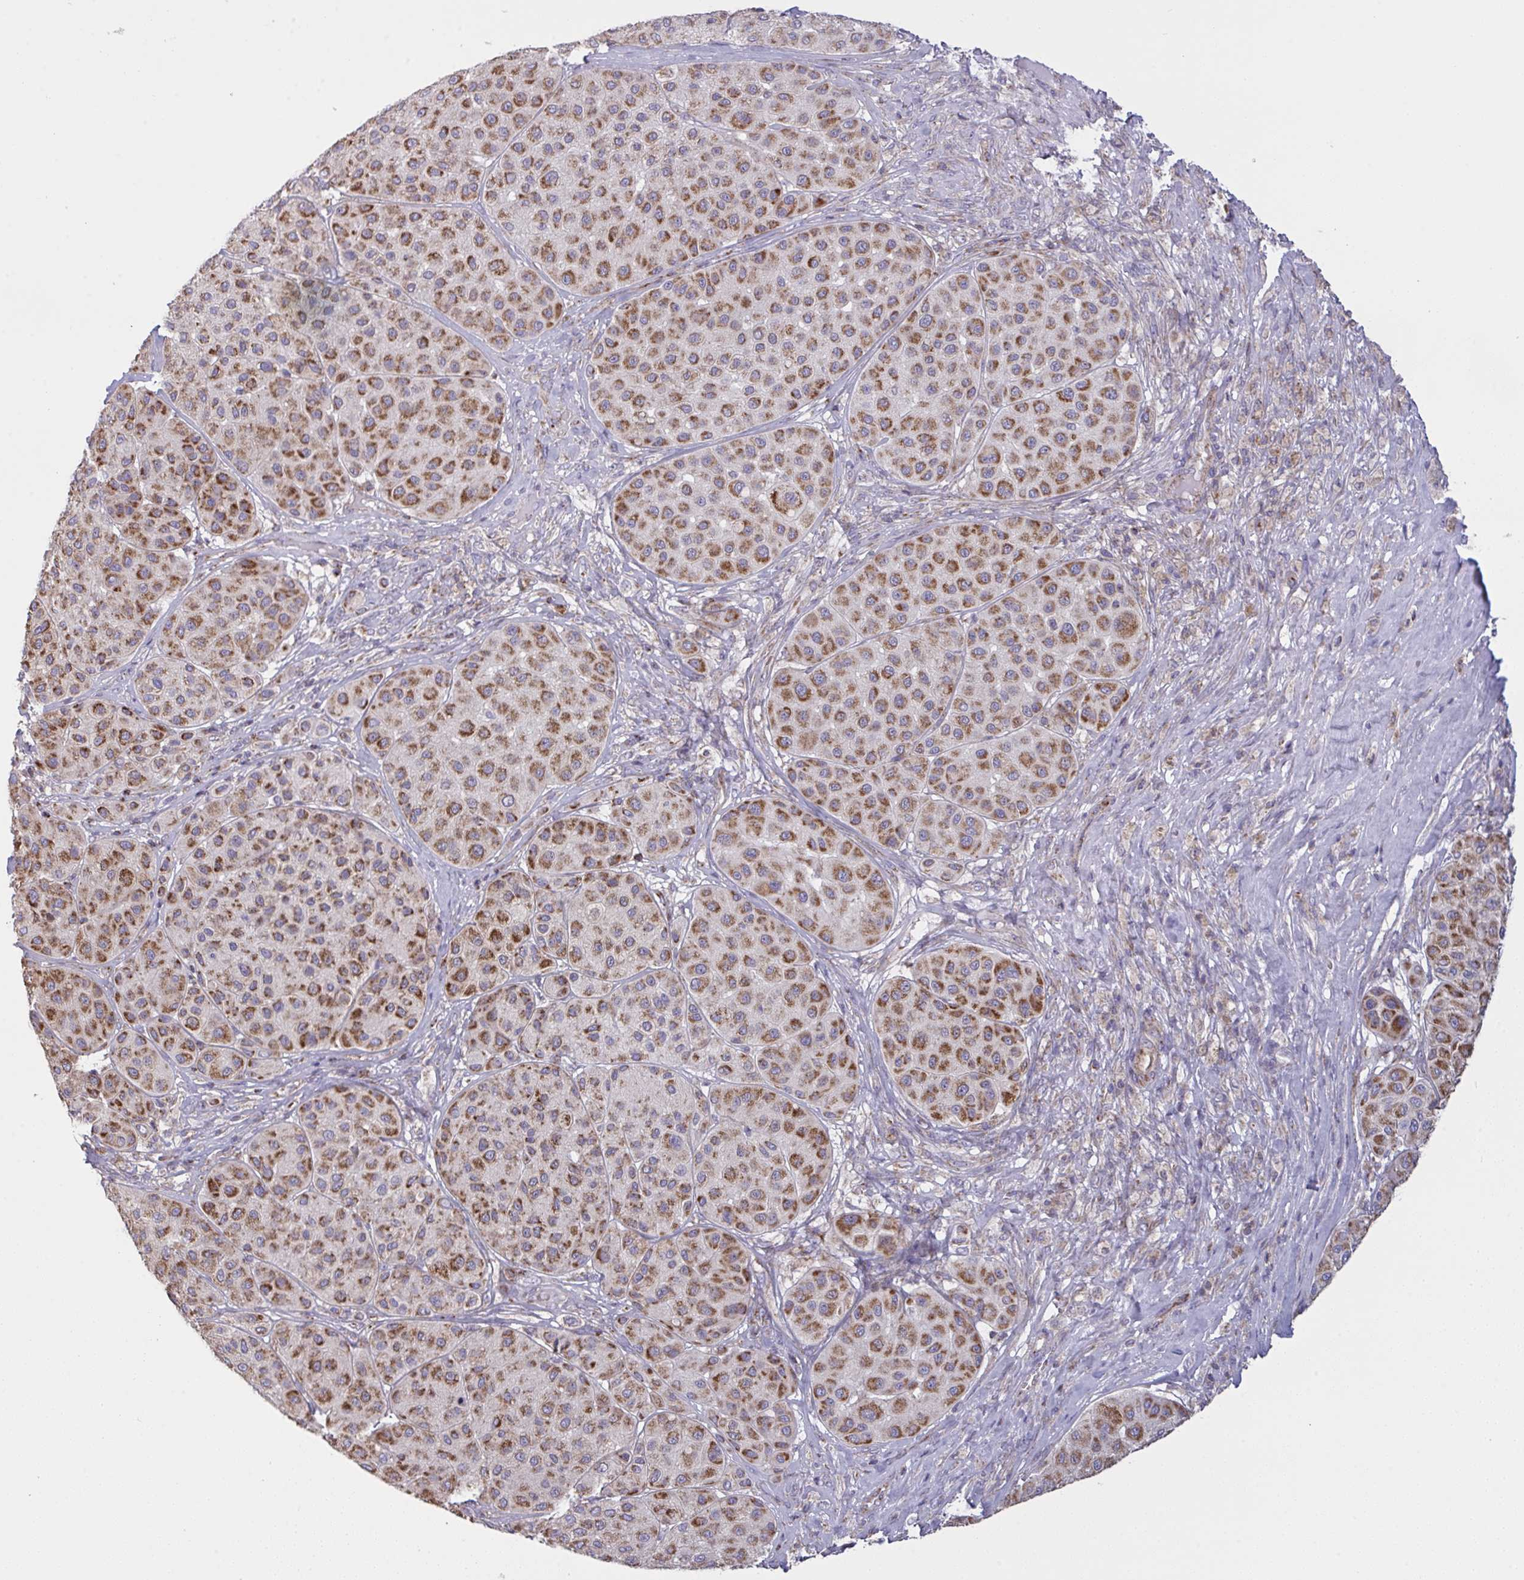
{"staining": {"intensity": "strong", "quantity": ">75%", "location": "cytoplasmic/membranous"}, "tissue": "melanoma", "cell_type": "Tumor cells", "image_type": "cancer", "snomed": [{"axis": "morphology", "description": "Malignant melanoma, Metastatic site"}, {"axis": "topography", "description": "Smooth muscle"}], "caption": "Protein staining demonstrates strong cytoplasmic/membranous positivity in about >75% of tumor cells in melanoma.", "gene": "MICOS10", "patient": {"sex": "male", "age": 41}}